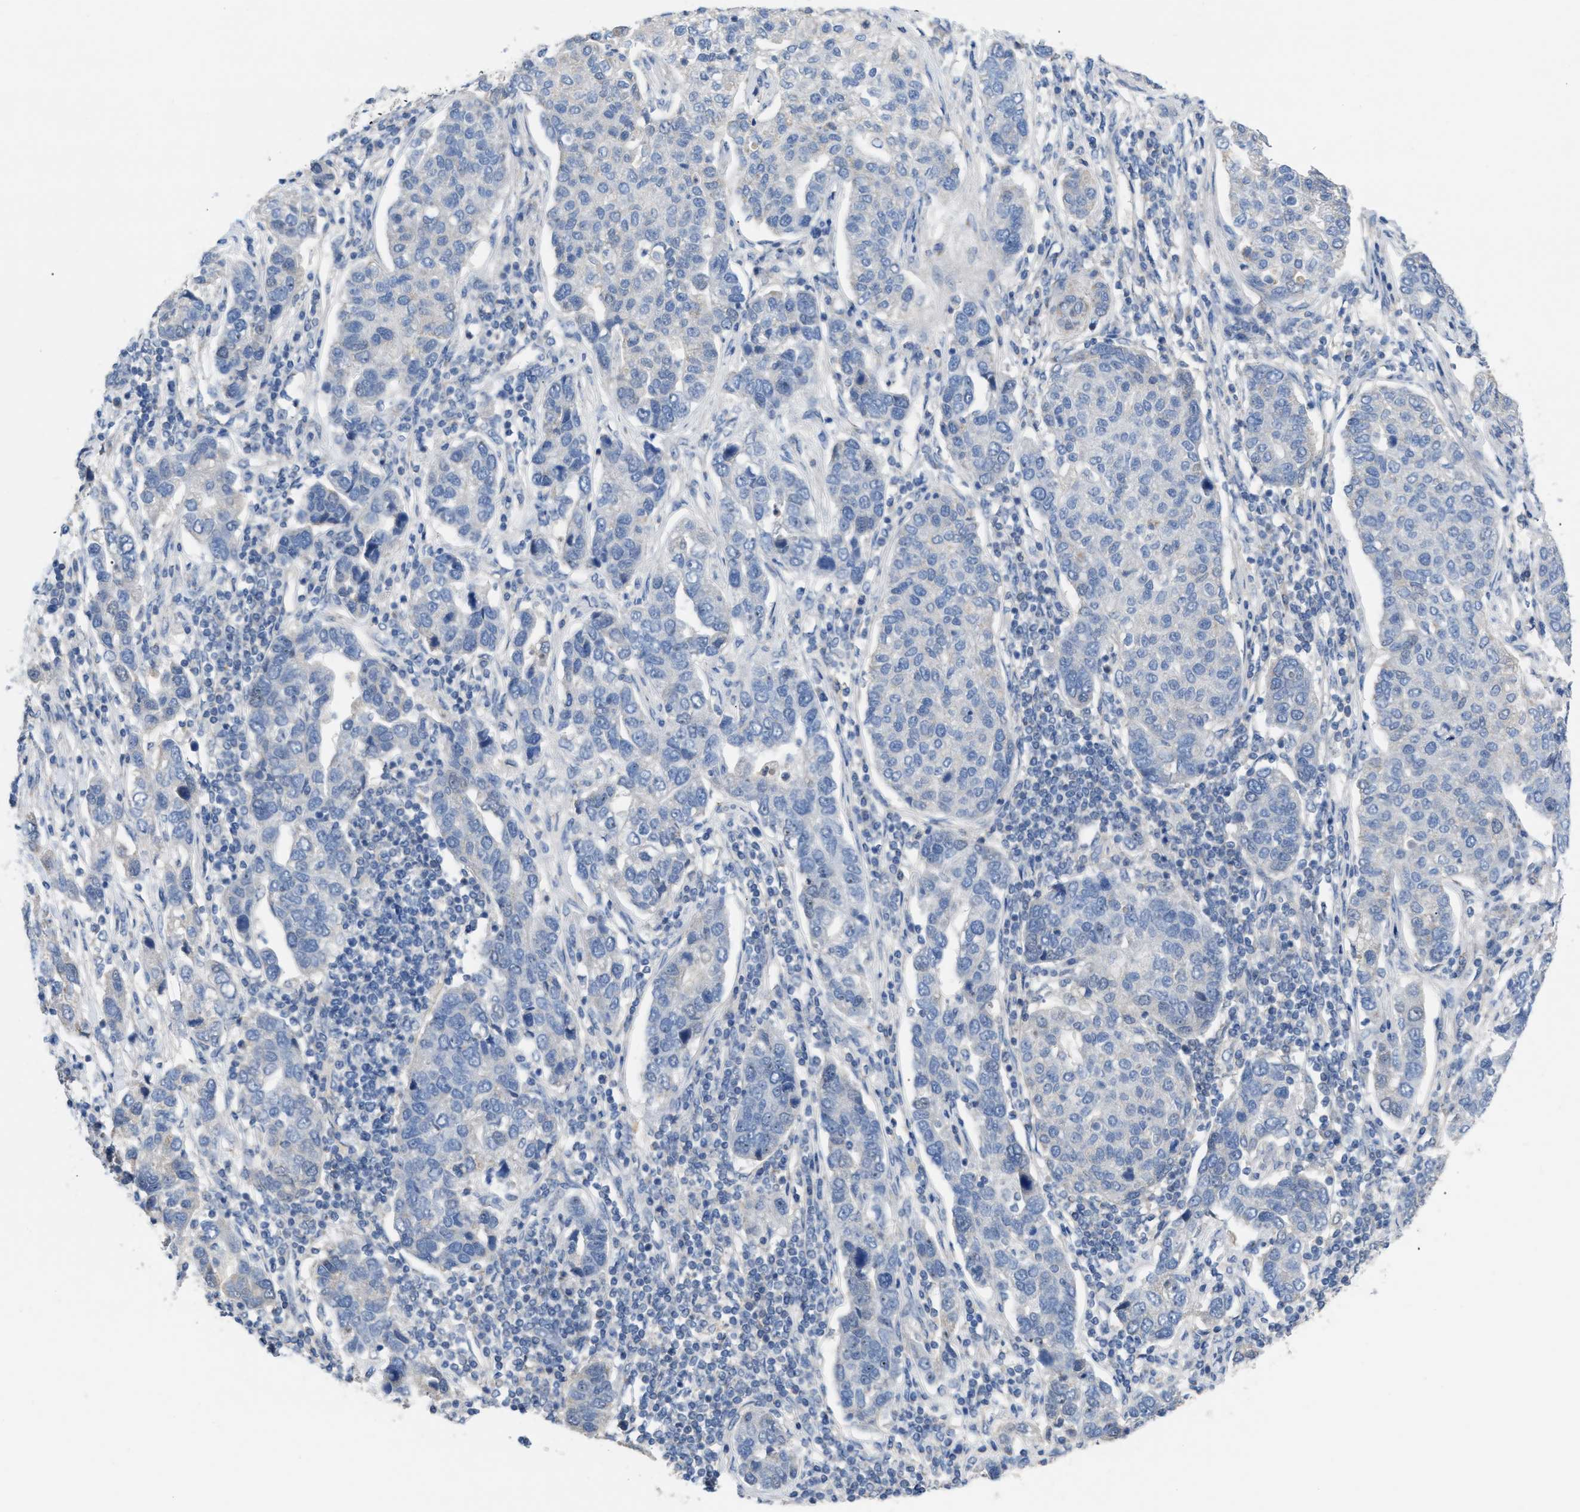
{"staining": {"intensity": "negative", "quantity": "none", "location": "none"}, "tissue": "pancreatic cancer", "cell_type": "Tumor cells", "image_type": "cancer", "snomed": [{"axis": "morphology", "description": "Adenocarcinoma, NOS"}, {"axis": "topography", "description": "Pancreas"}], "caption": "High power microscopy histopathology image of an IHC histopathology image of adenocarcinoma (pancreatic), revealing no significant positivity in tumor cells. Nuclei are stained in blue.", "gene": "DHX58", "patient": {"sex": "female", "age": 61}}